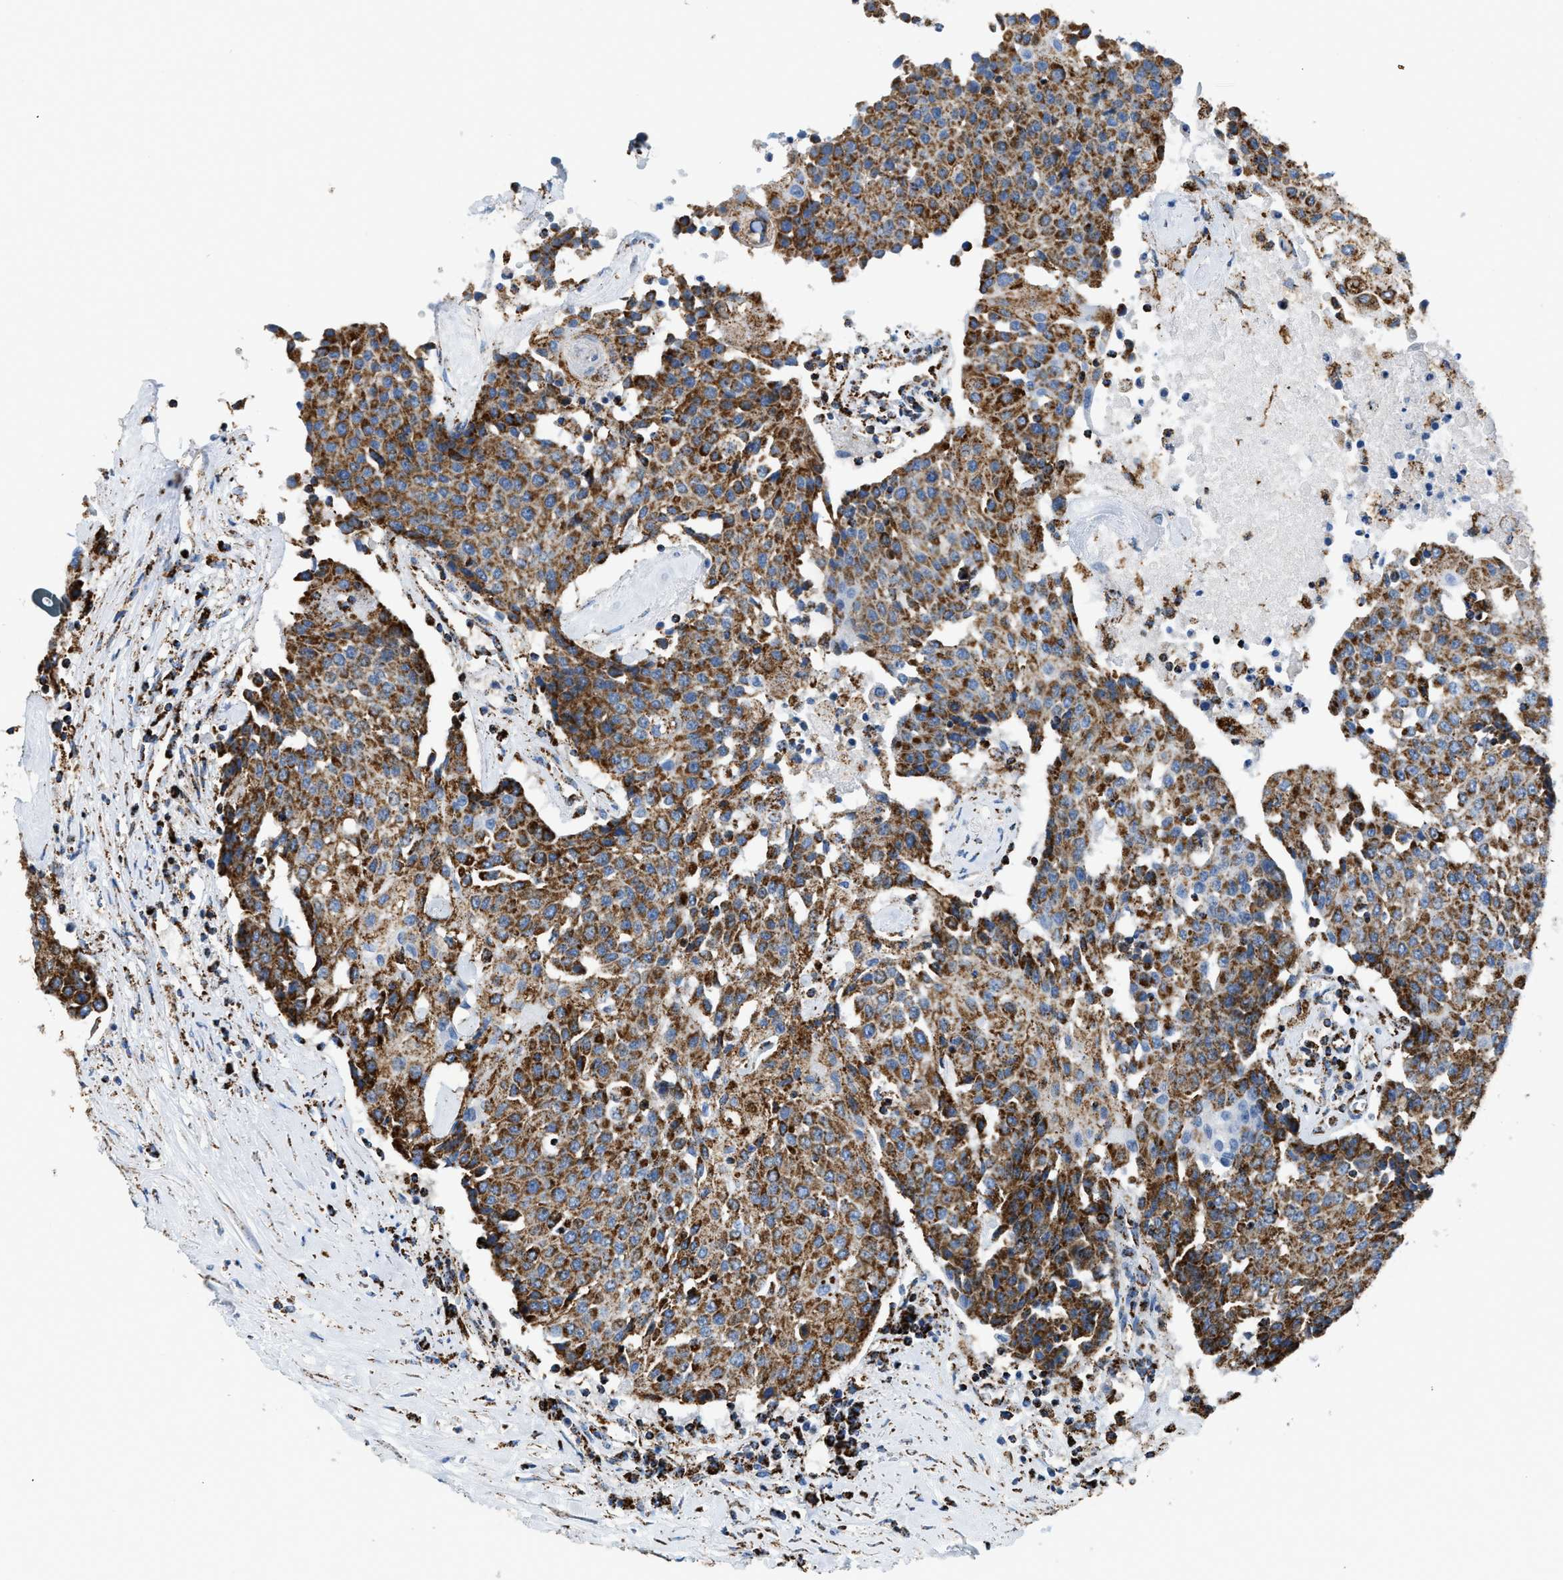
{"staining": {"intensity": "moderate", "quantity": ">75%", "location": "cytoplasmic/membranous"}, "tissue": "urothelial cancer", "cell_type": "Tumor cells", "image_type": "cancer", "snomed": [{"axis": "morphology", "description": "Urothelial carcinoma, High grade"}, {"axis": "topography", "description": "Urinary bladder"}], "caption": "Urothelial carcinoma (high-grade) stained with a brown dye shows moderate cytoplasmic/membranous positive positivity in approximately >75% of tumor cells.", "gene": "ETFB", "patient": {"sex": "female", "age": 85}}